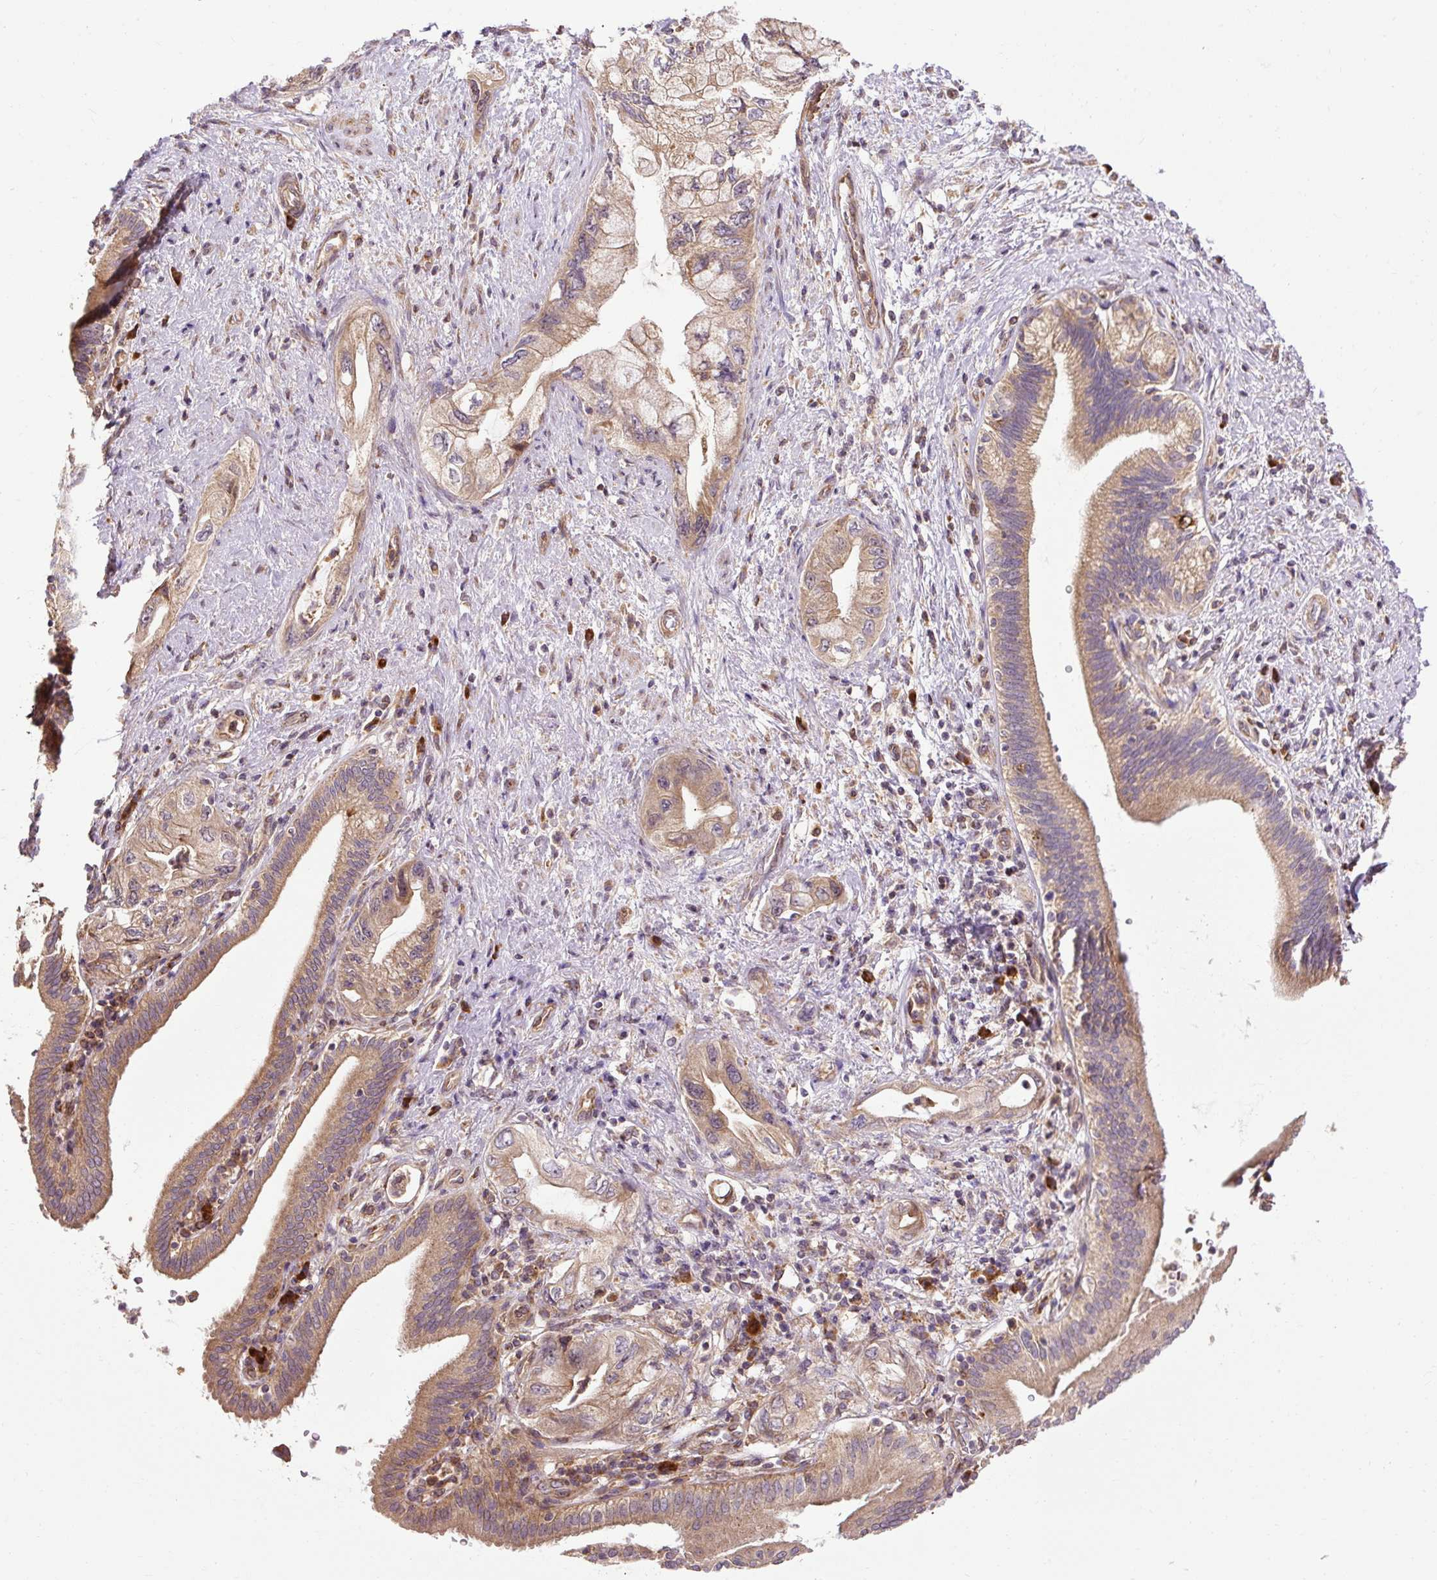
{"staining": {"intensity": "moderate", "quantity": ">75%", "location": "cytoplasmic/membranous"}, "tissue": "pancreatic cancer", "cell_type": "Tumor cells", "image_type": "cancer", "snomed": [{"axis": "morphology", "description": "Adenocarcinoma, NOS"}, {"axis": "topography", "description": "Pancreas"}], "caption": "Immunohistochemistry (IHC) of adenocarcinoma (pancreatic) exhibits medium levels of moderate cytoplasmic/membranous staining in about >75% of tumor cells.", "gene": "FLRT1", "patient": {"sex": "female", "age": 73}}